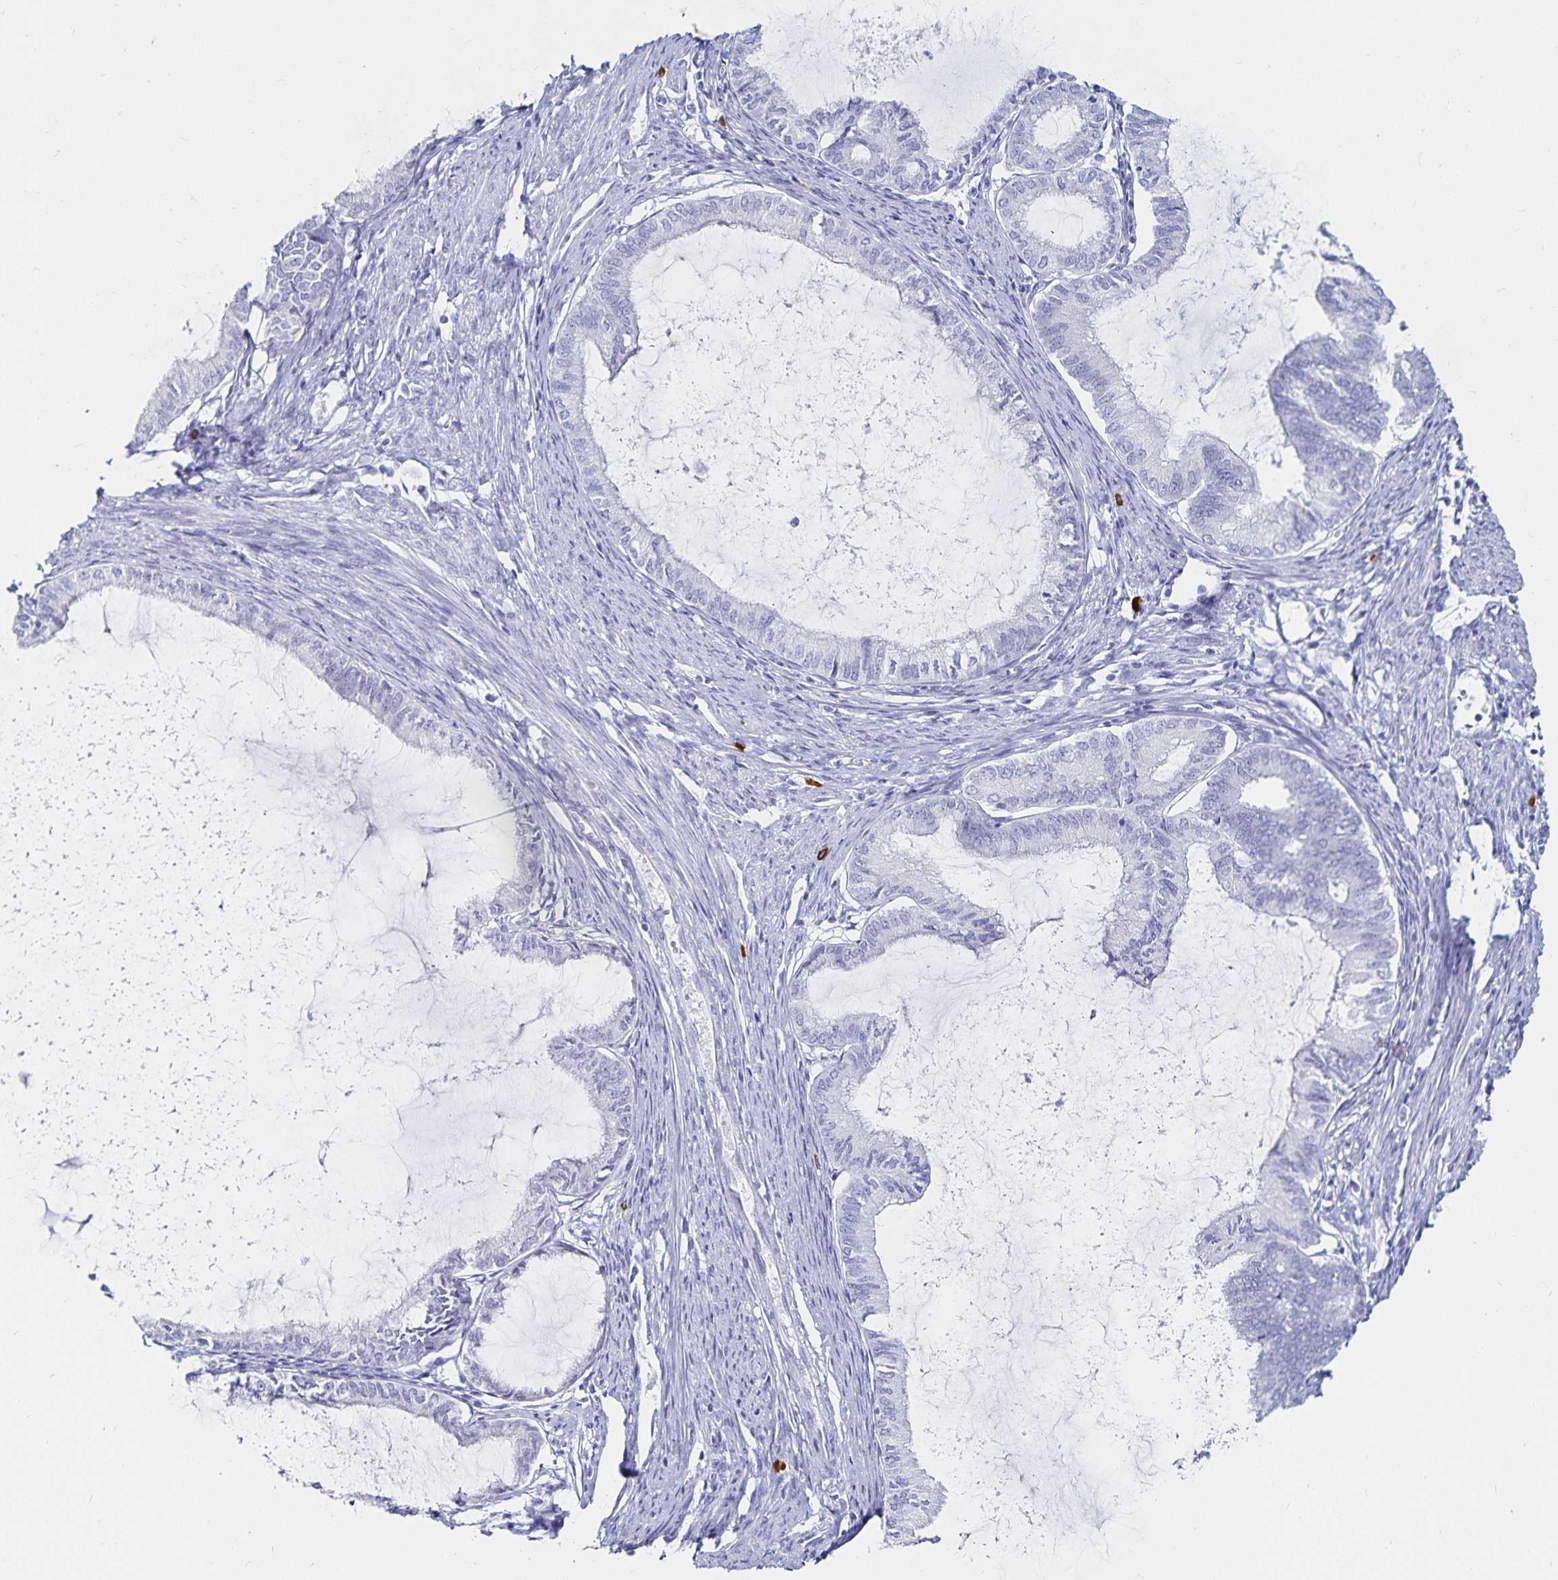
{"staining": {"intensity": "negative", "quantity": "none", "location": "none"}, "tissue": "endometrial cancer", "cell_type": "Tumor cells", "image_type": "cancer", "snomed": [{"axis": "morphology", "description": "Adenocarcinoma, NOS"}, {"axis": "topography", "description": "Endometrium"}], "caption": "This is an IHC photomicrograph of human endometrial cancer. There is no expression in tumor cells.", "gene": "TNIP1", "patient": {"sex": "female", "age": 86}}